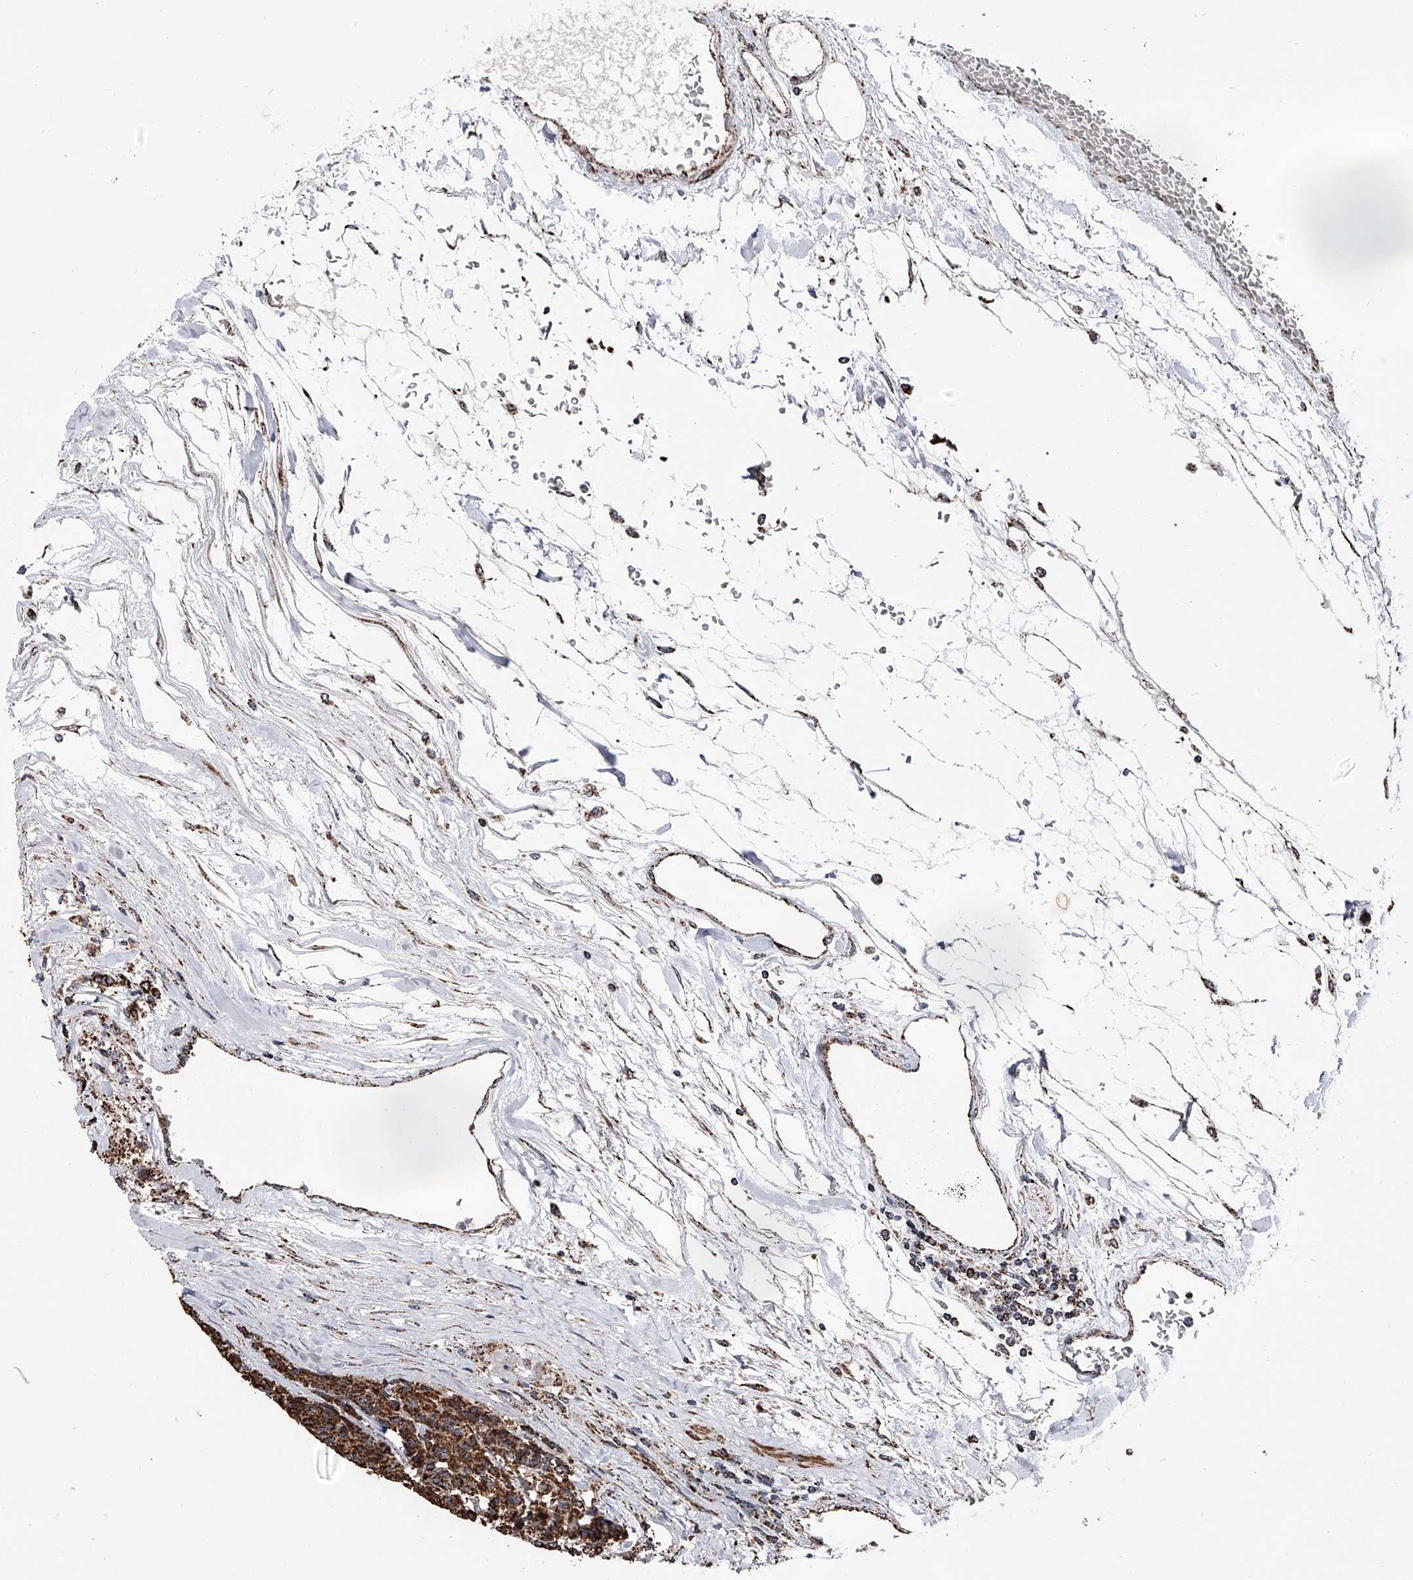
{"staining": {"intensity": "strong", "quantity": ">75%", "location": "cytoplasmic/membranous"}, "tissue": "carcinoid", "cell_type": "Tumor cells", "image_type": "cancer", "snomed": [{"axis": "morphology", "description": "Carcinoid, malignant, NOS"}, {"axis": "topography", "description": "Pancreas"}], "caption": "Immunohistochemistry histopathology image of human carcinoid stained for a protein (brown), which exhibits high levels of strong cytoplasmic/membranous positivity in about >75% of tumor cells.", "gene": "SMPDL3A", "patient": {"sex": "female", "age": 54}}